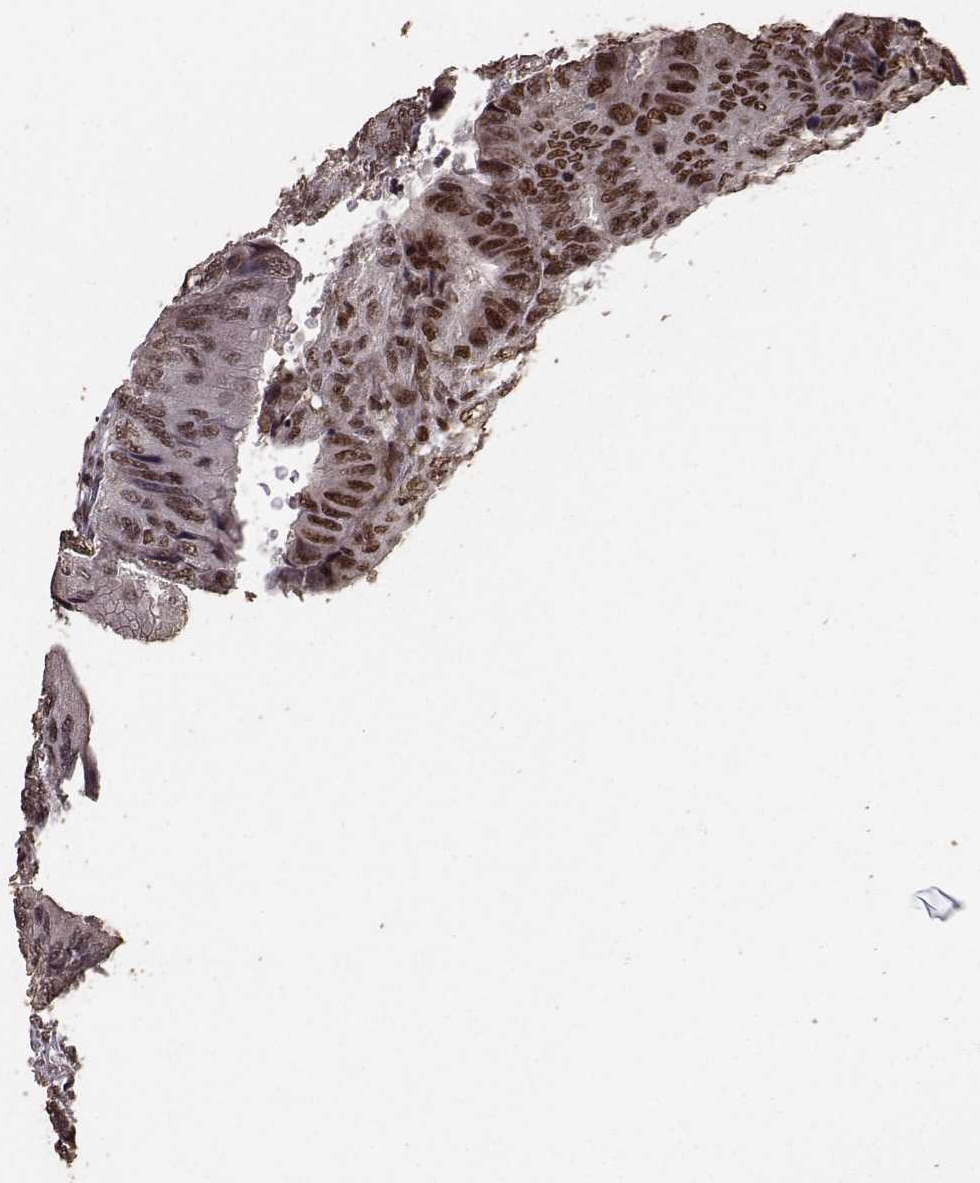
{"staining": {"intensity": "strong", "quantity": ">75%", "location": "nuclear"}, "tissue": "colorectal cancer", "cell_type": "Tumor cells", "image_type": "cancer", "snomed": [{"axis": "morphology", "description": "Normal tissue, NOS"}, {"axis": "morphology", "description": "Adenocarcinoma, NOS"}, {"axis": "topography", "description": "Rectum"}, {"axis": "topography", "description": "Peripheral nerve tissue"}], "caption": "There is high levels of strong nuclear expression in tumor cells of colorectal adenocarcinoma, as demonstrated by immunohistochemical staining (brown color).", "gene": "SF1", "patient": {"sex": "male", "age": 92}}